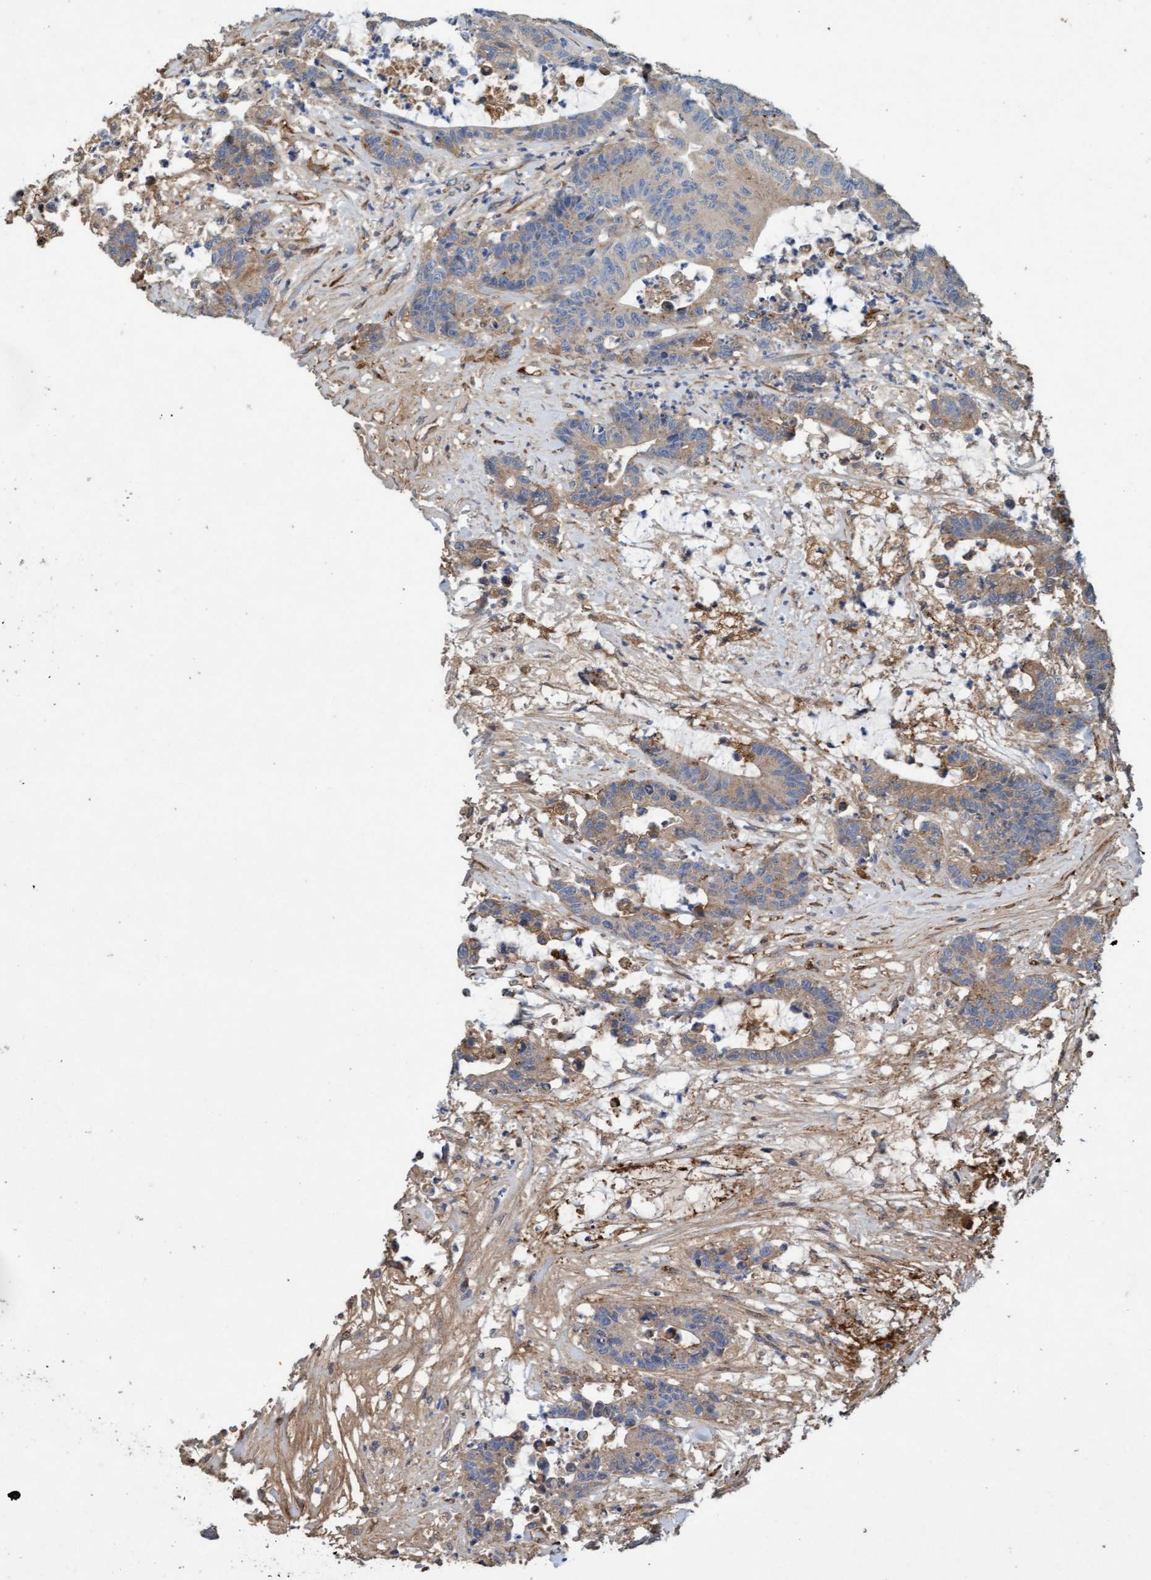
{"staining": {"intensity": "weak", "quantity": "25%-75%", "location": "cytoplasmic/membranous"}, "tissue": "colorectal cancer", "cell_type": "Tumor cells", "image_type": "cancer", "snomed": [{"axis": "morphology", "description": "Adenocarcinoma, NOS"}, {"axis": "topography", "description": "Colon"}], "caption": "Immunohistochemistry of colorectal cancer (adenocarcinoma) displays low levels of weak cytoplasmic/membranous expression in about 25%-75% of tumor cells.", "gene": "DDHD2", "patient": {"sex": "female", "age": 84}}